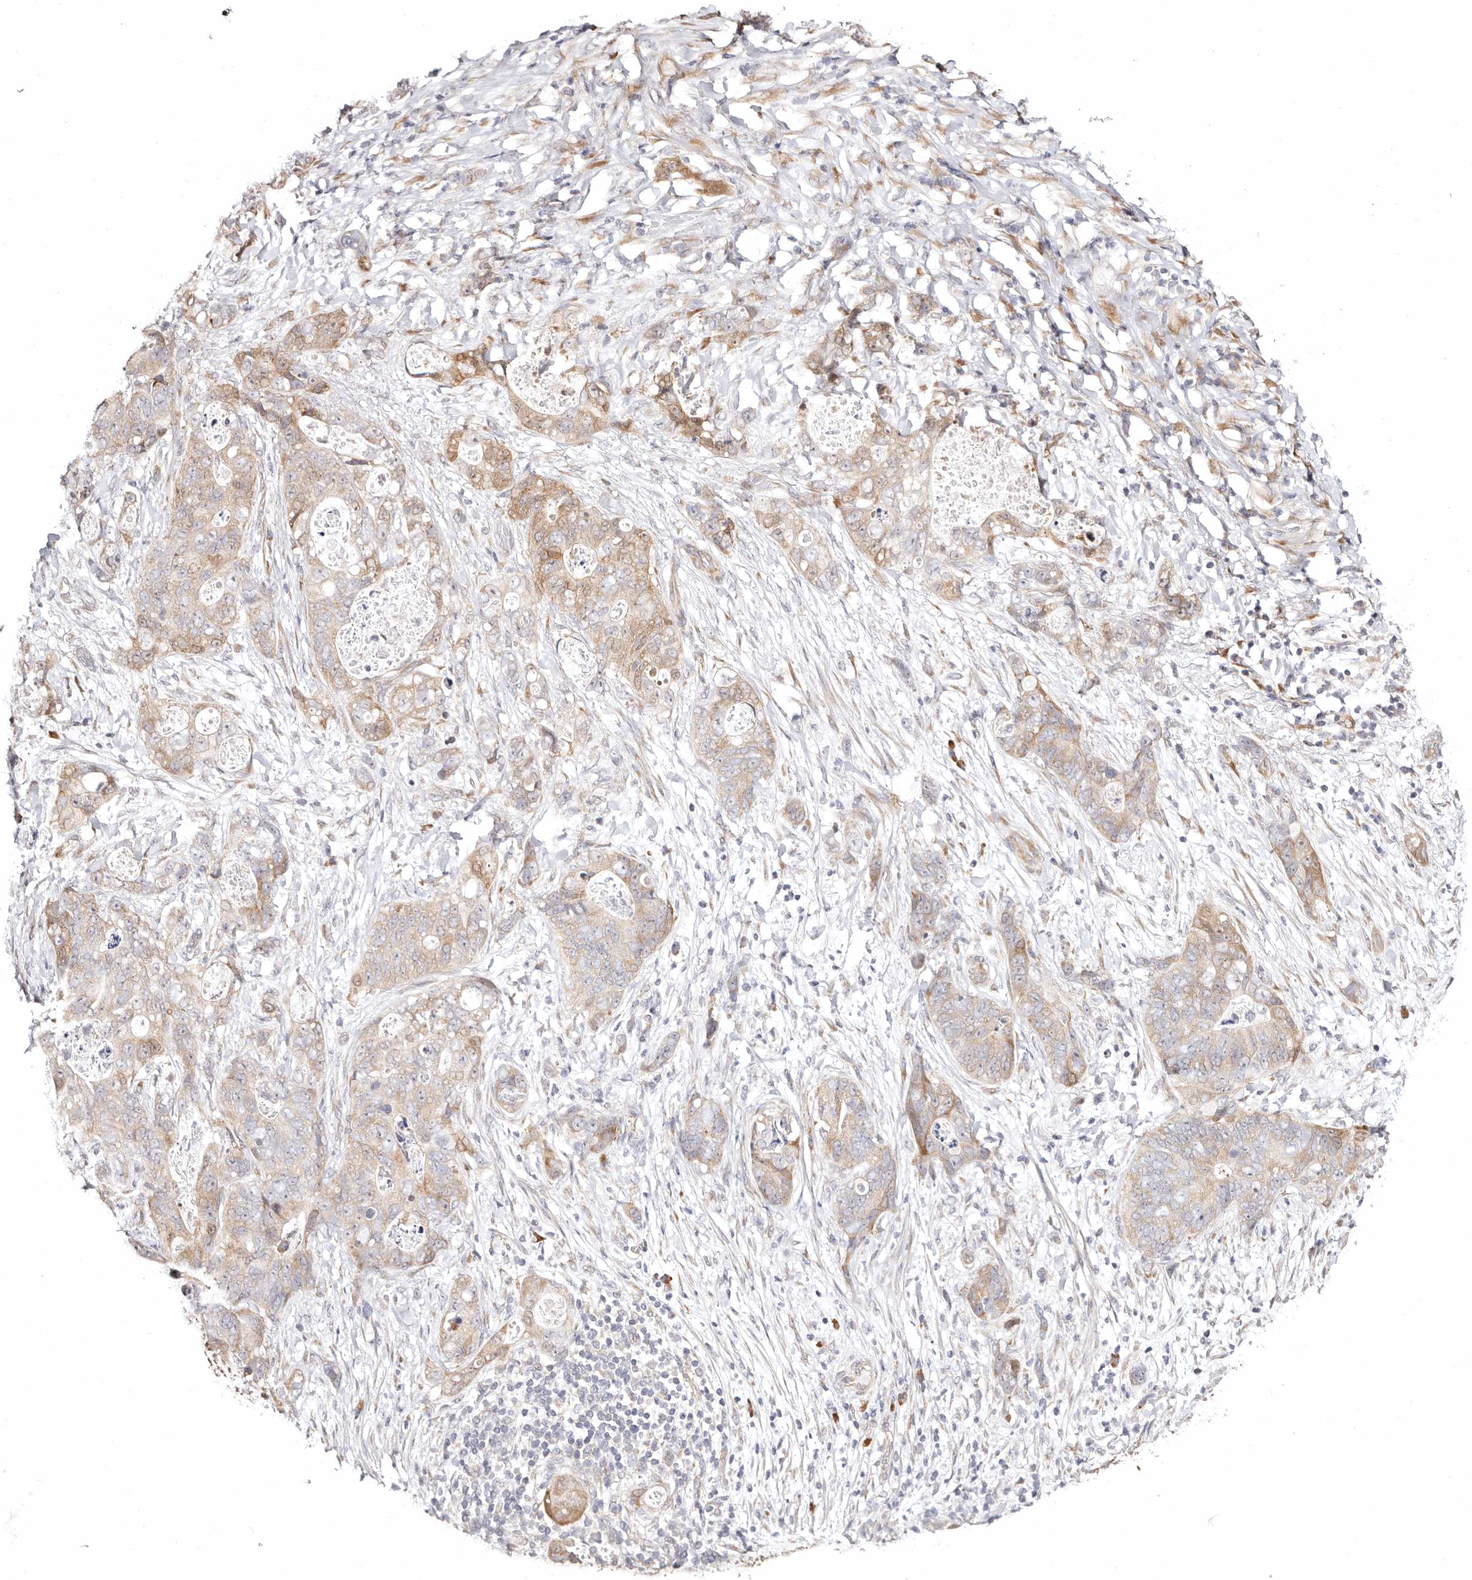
{"staining": {"intensity": "weak", "quantity": "25%-75%", "location": "cytoplasmic/membranous"}, "tissue": "stomach cancer", "cell_type": "Tumor cells", "image_type": "cancer", "snomed": [{"axis": "morphology", "description": "Normal tissue, NOS"}, {"axis": "morphology", "description": "Adenocarcinoma, NOS"}, {"axis": "topography", "description": "Stomach"}], "caption": "Stomach cancer (adenocarcinoma) tissue demonstrates weak cytoplasmic/membranous expression in about 25%-75% of tumor cells", "gene": "BCL2L15", "patient": {"sex": "female", "age": 89}}